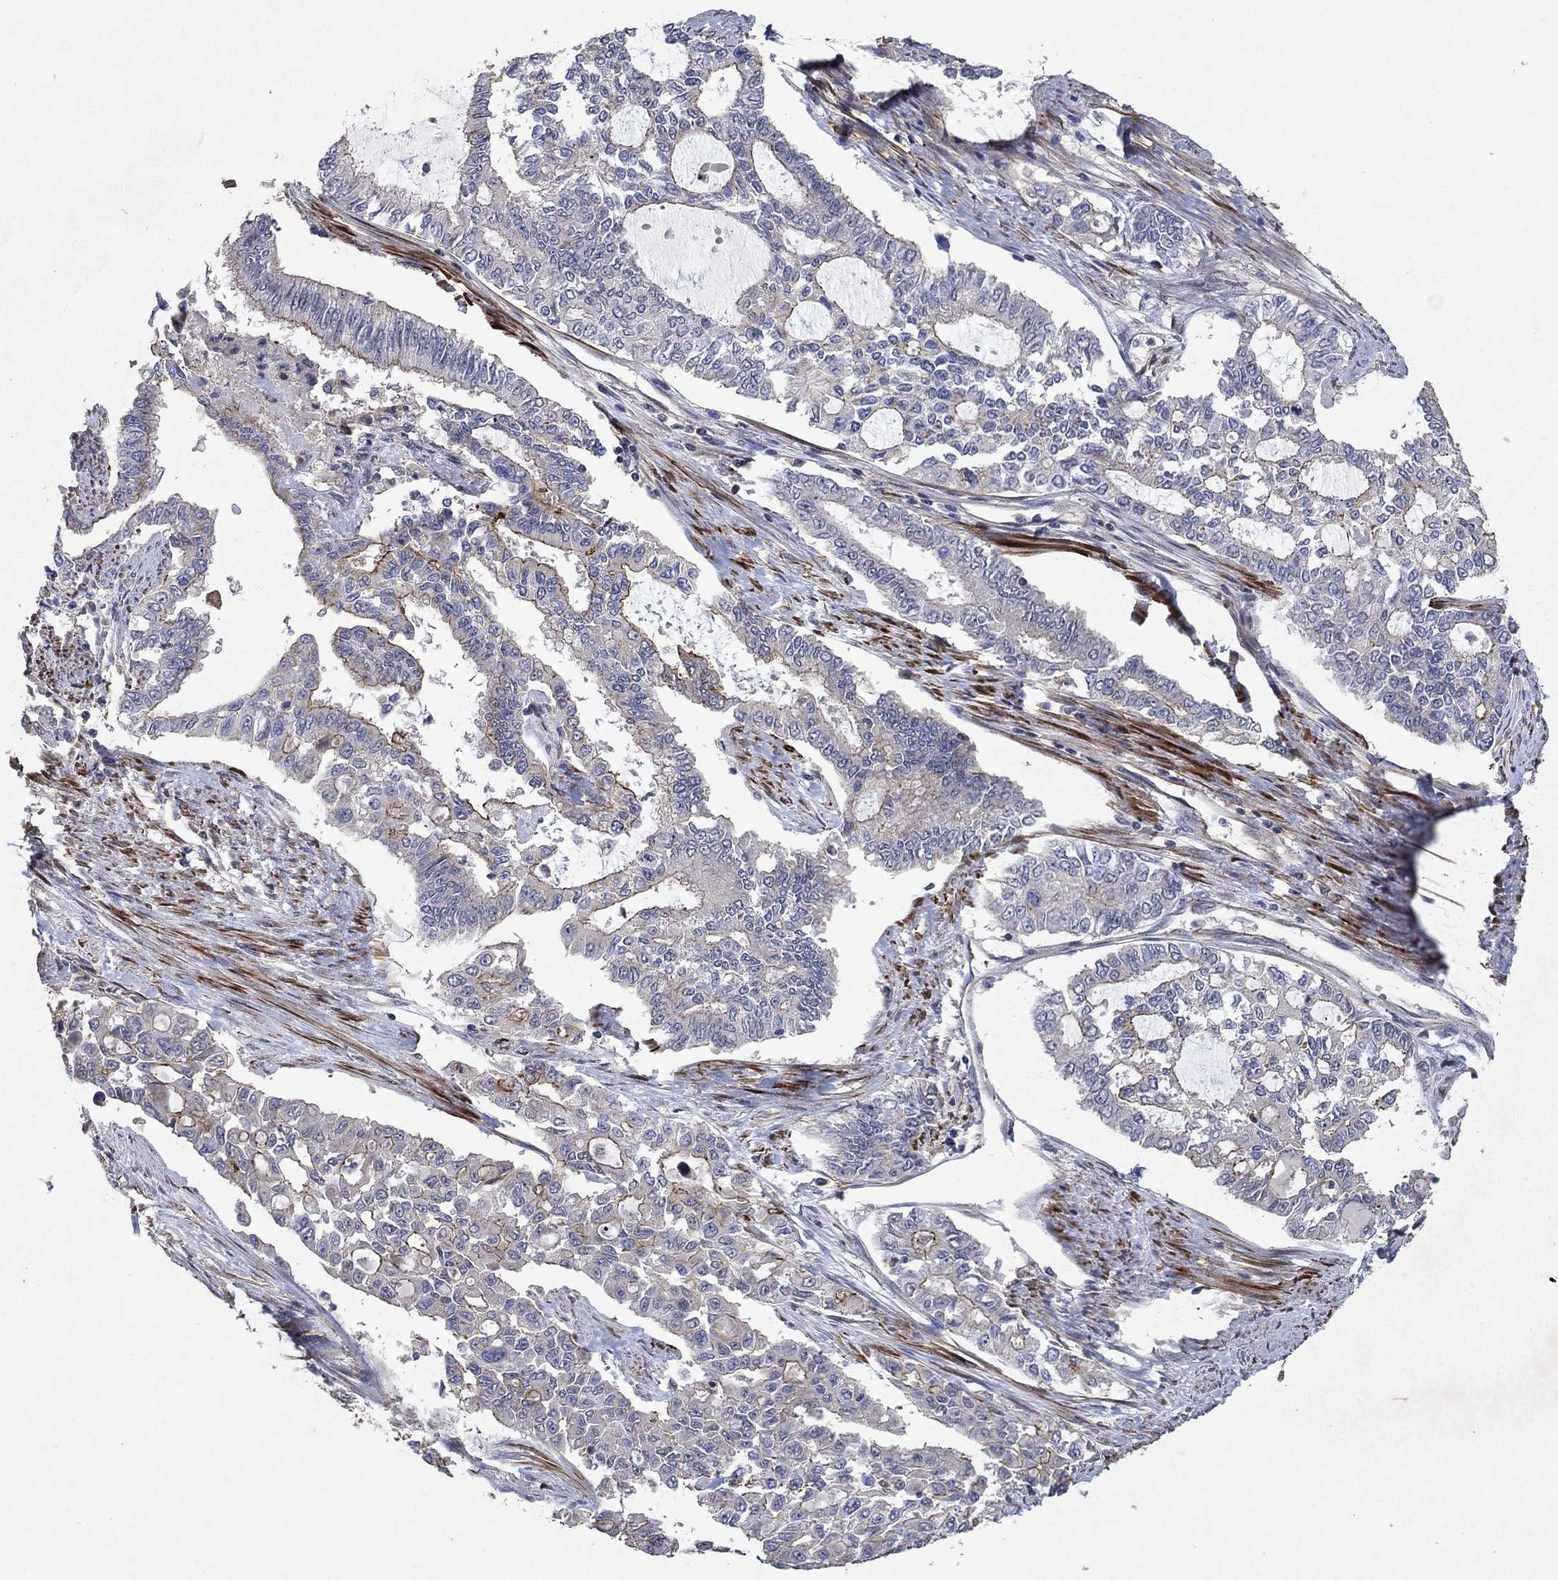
{"staining": {"intensity": "strong", "quantity": "<25%", "location": "cytoplasmic/membranous"}, "tissue": "endometrial cancer", "cell_type": "Tumor cells", "image_type": "cancer", "snomed": [{"axis": "morphology", "description": "Adenocarcinoma, NOS"}, {"axis": "topography", "description": "Uterus"}], "caption": "Endometrial cancer was stained to show a protein in brown. There is medium levels of strong cytoplasmic/membranous positivity in about <25% of tumor cells. (DAB (3,3'-diaminobenzidine) = brown stain, brightfield microscopy at high magnification).", "gene": "FRG1", "patient": {"sex": "female", "age": 59}}